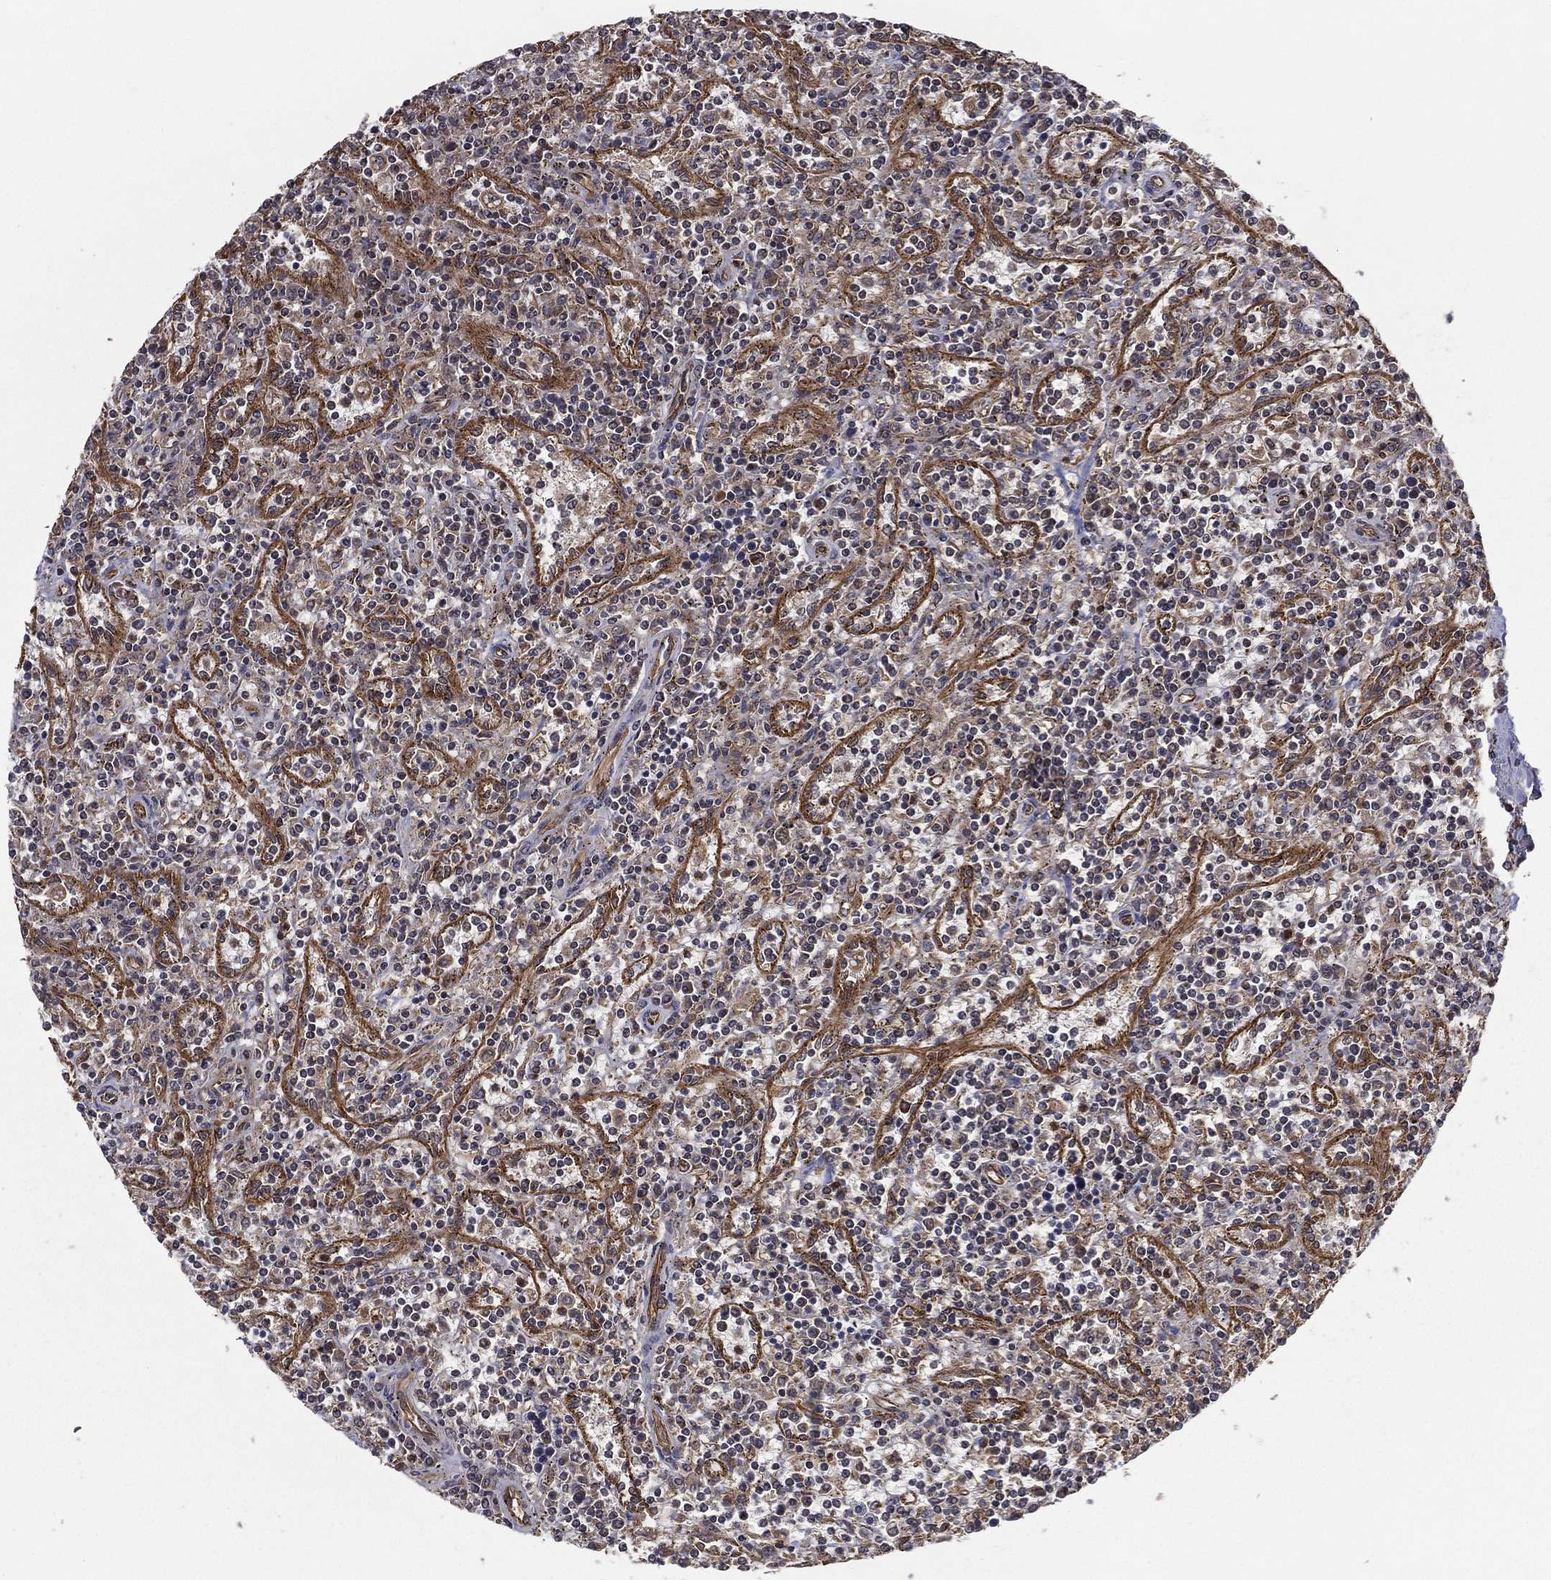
{"staining": {"intensity": "negative", "quantity": "none", "location": "none"}, "tissue": "lymphoma", "cell_type": "Tumor cells", "image_type": "cancer", "snomed": [{"axis": "morphology", "description": "Malignant lymphoma, non-Hodgkin's type, Low grade"}, {"axis": "topography", "description": "Spleen"}], "caption": "Immunohistochemistry micrograph of neoplastic tissue: human lymphoma stained with DAB reveals no significant protein positivity in tumor cells.", "gene": "UACA", "patient": {"sex": "male", "age": 62}}